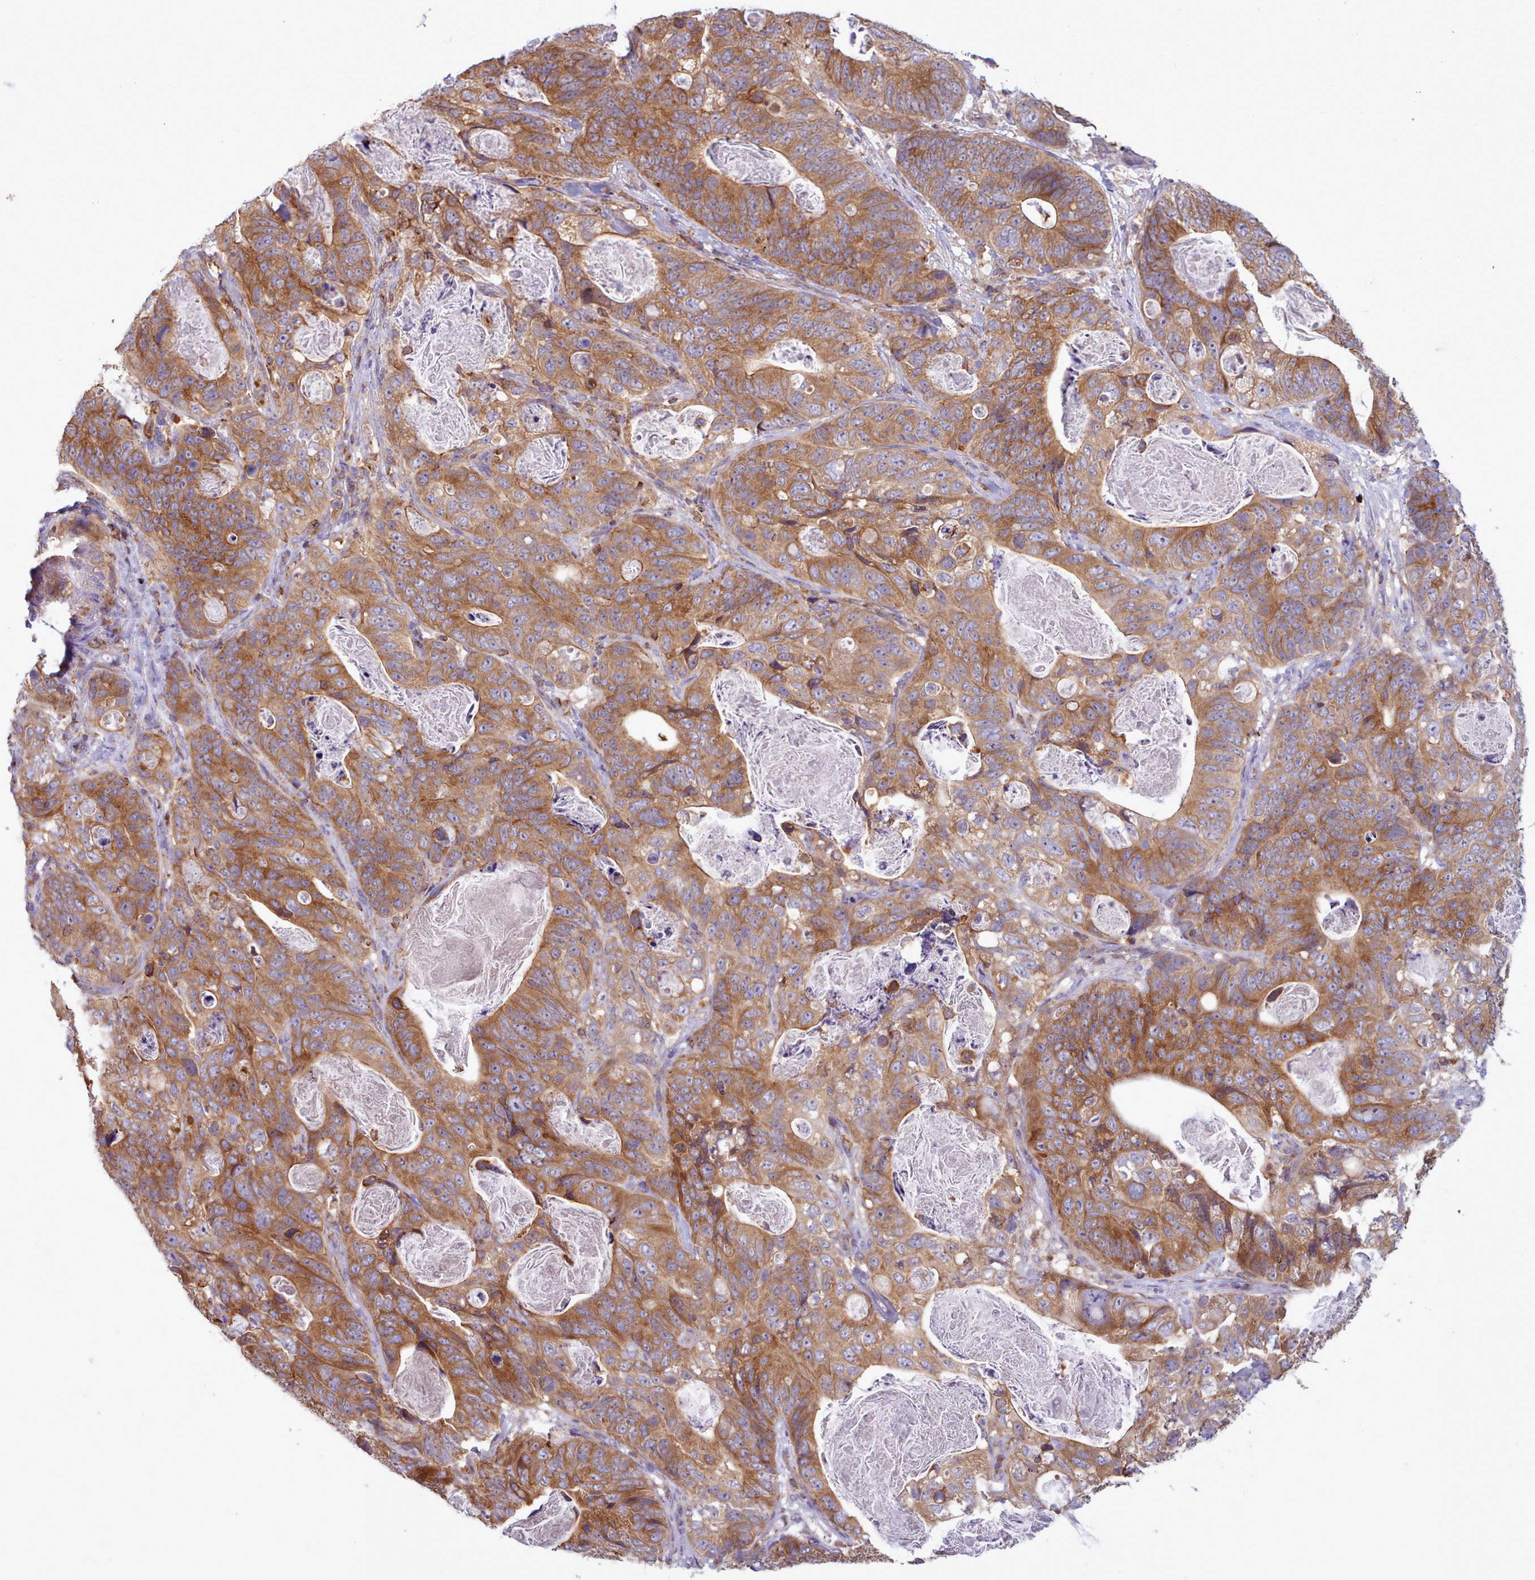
{"staining": {"intensity": "moderate", "quantity": ">75%", "location": "cytoplasmic/membranous"}, "tissue": "stomach cancer", "cell_type": "Tumor cells", "image_type": "cancer", "snomed": [{"axis": "morphology", "description": "Normal tissue, NOS"}, {"axis": "morphology", "description": "Adenocarcinoma, NOS"}, {"axis": "topography", "description": "Stomach"}], "caption": "This photomicrograph reveals immunohistochemistry (IHC) staining of stomach adenocarcinoma, with medium moderate cytoplasmic/membranous expression in approximately >75% of tumor cells.", "gene": "CRYBG1", "patient": {"sex": "female", "age": 89}}